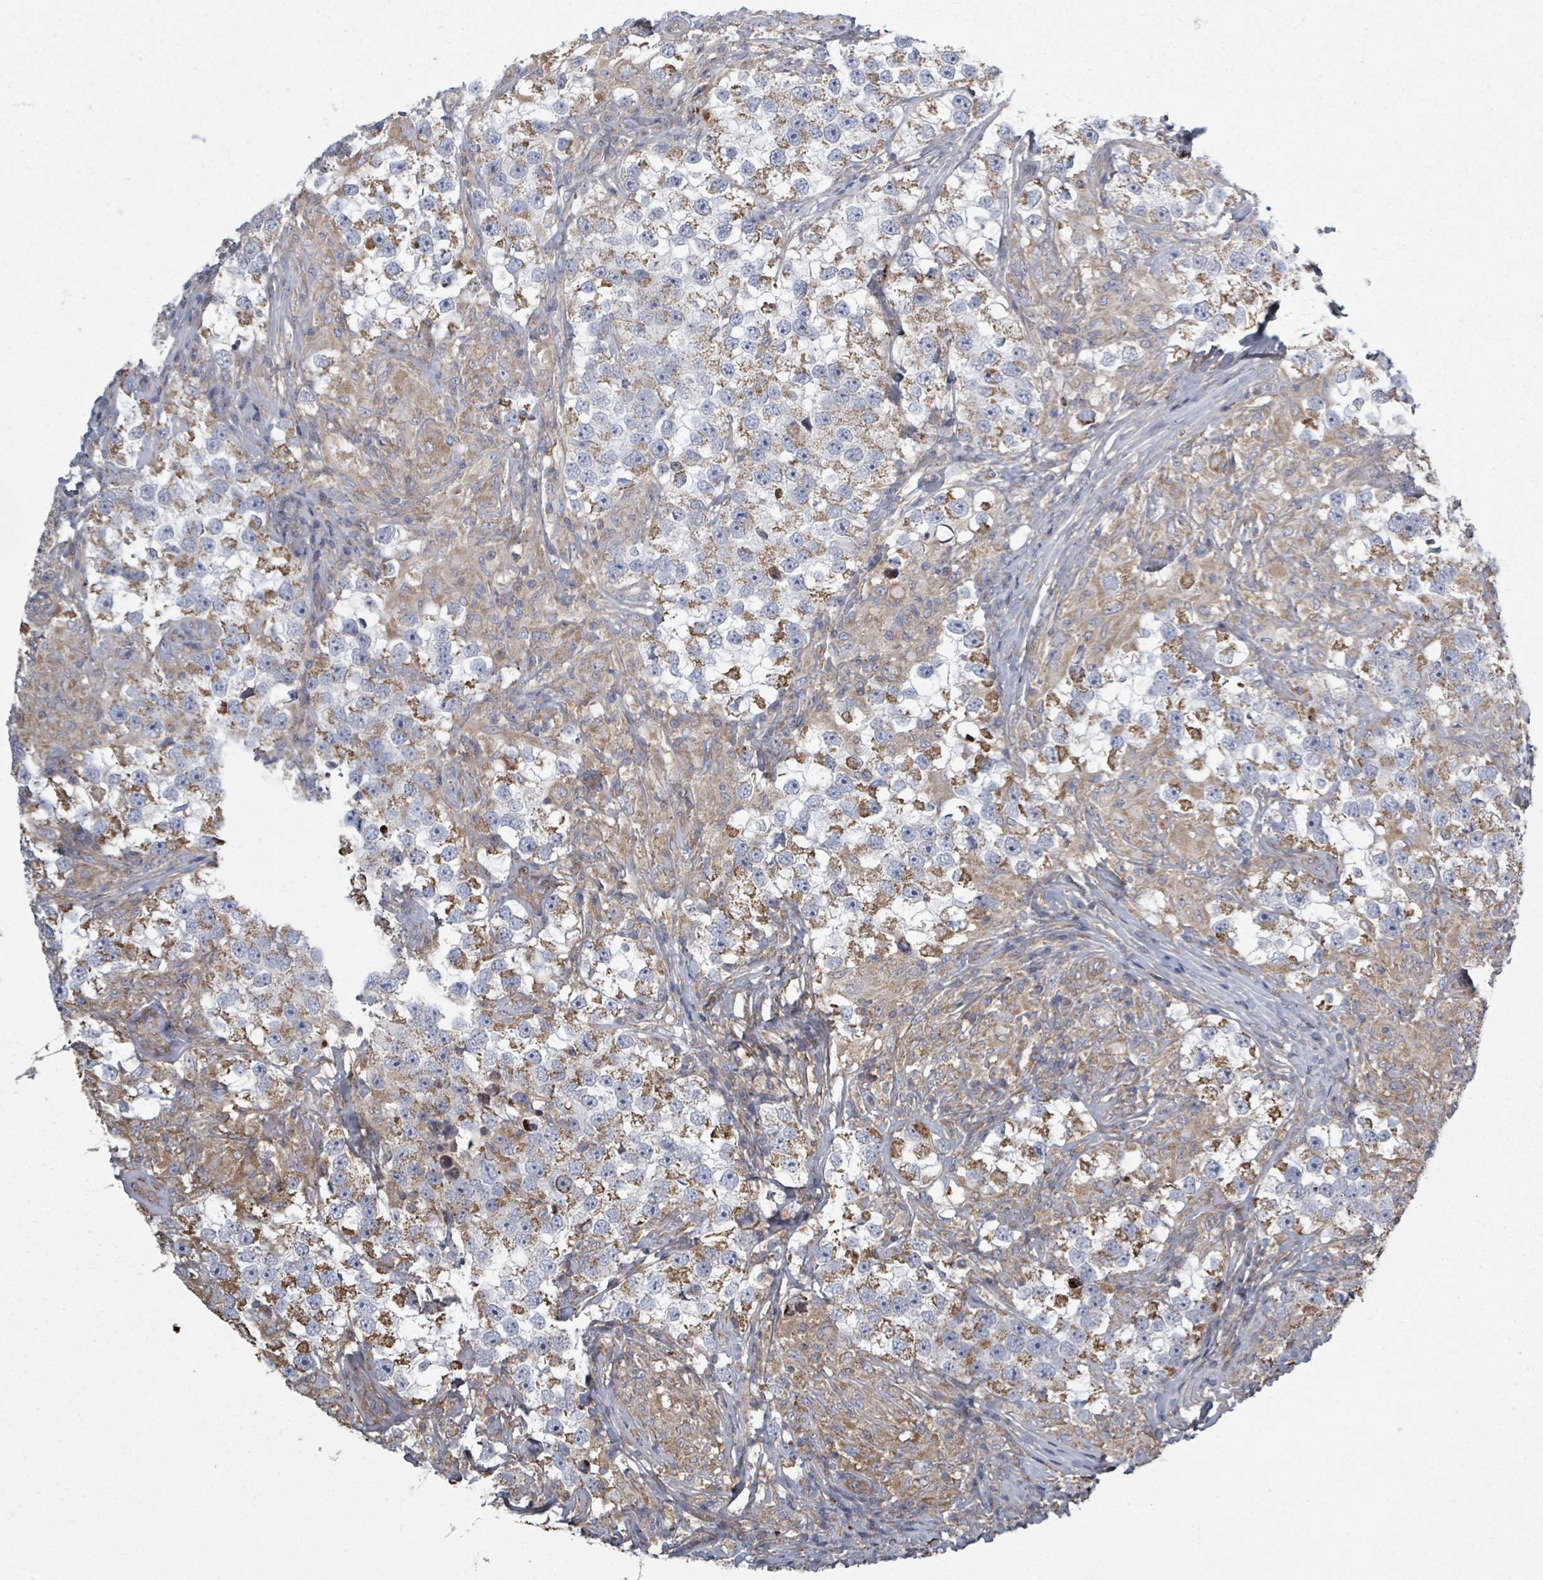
{"staining": {"intensity": "moderate", "quantity": "25%-75%", "location": "cytoplasmic/membranous"}, "tissue": "testis cancer", "cell_type": "Tumor cells", "image_type": "cancer", "snomed": [{"axis": "morphology", "description": "Seminoma, NOS"}, {"axis": "topography", "description": "Testis"}], "caption": "A medium amount of moderate cytoplasmic/membranous expression is appreciated in about 25%-75% of tumor cells in testis cancer tissue.", "gene": "ADCK1", "patient": {"sex": "male", "age": 46}}